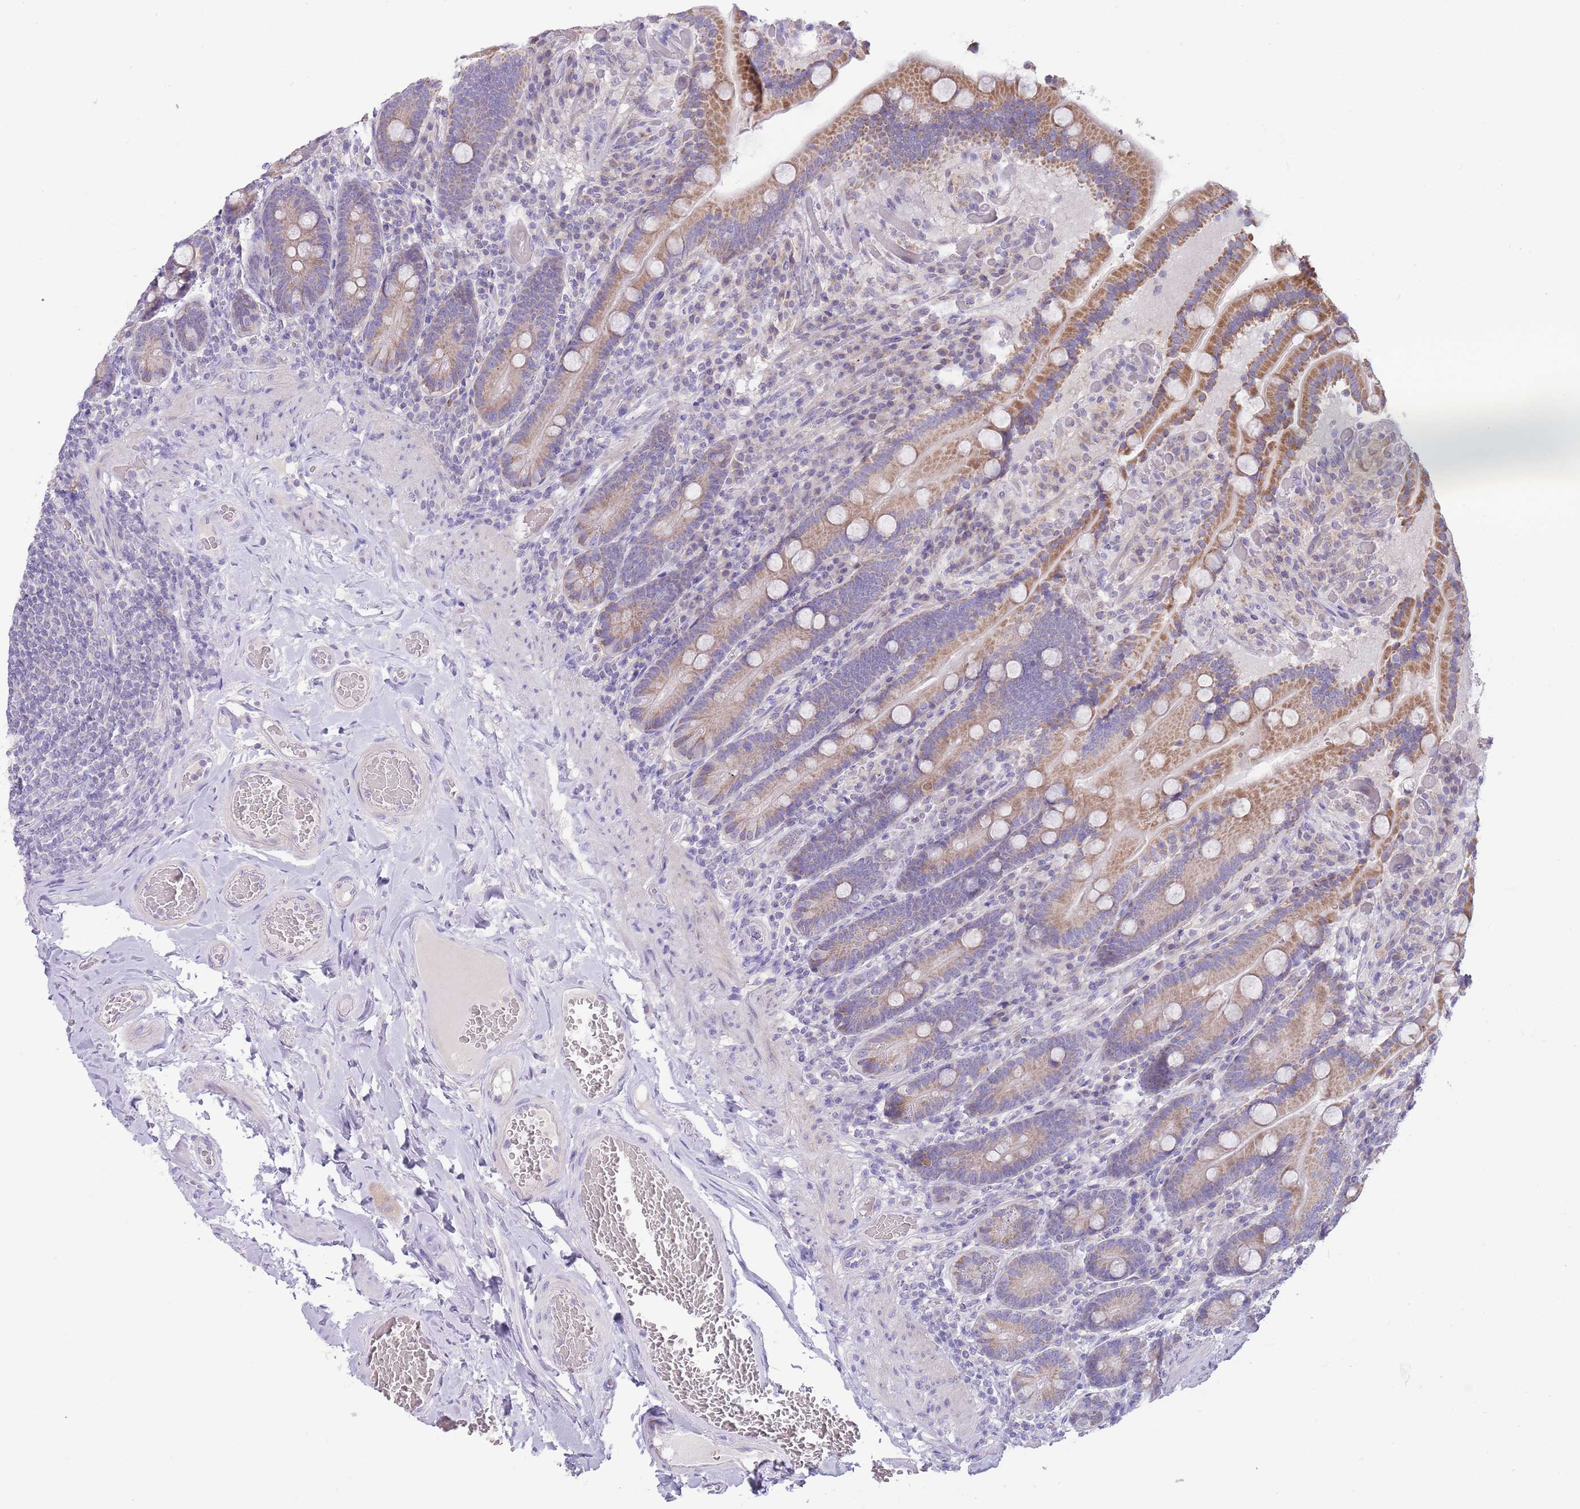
{"staining": {"intensity": "moderate", "quantity": ">75%", "location": "cytoplasmic/membranous"}, "tissue": "duodenum", "cell_type": "Glandular cells", "image_type": "normal", "snomed": [{"axis": "morphology", "description": "Normal tissue, NOS"}, {"axis": "topography", "description": "Duodenum"}], "caption": "This photomicrograph demonstrates immunohistochemistry (IHC) staining of unremarkable human duodenum, with medium moderate cytoplasmic/membranous expression in about >75% of glandular cells.", "gene": "DDHD1", "patient": {"sex": "female", "age": 62}}